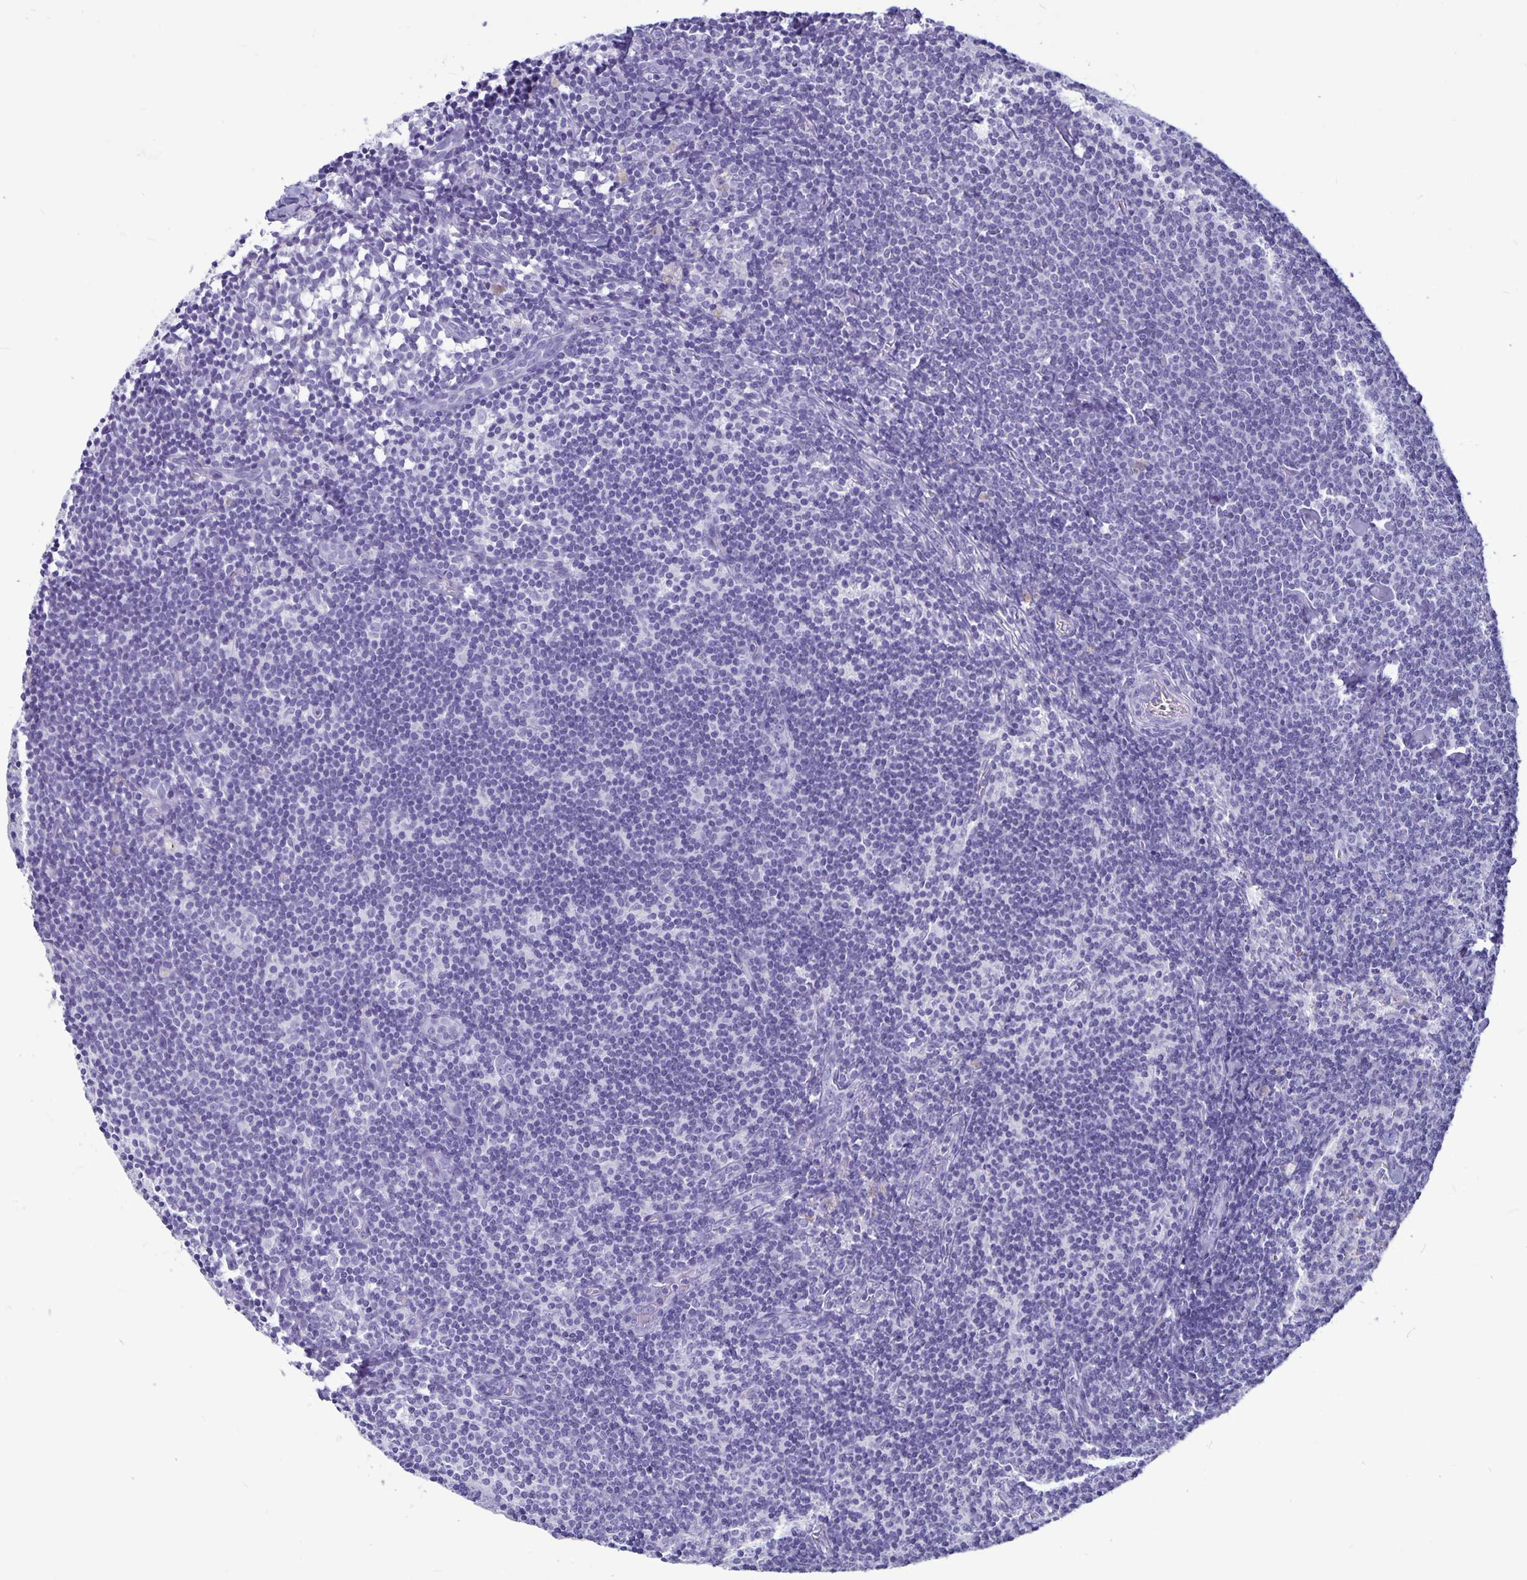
{"staining": {"intensity": "negative", "quantity": "none", "location": "none"}, "tissue": "lymph node", "cell_type": "Germinal center cells", "image_type": "normal", "snomed": [{"axis": "morphology", "description": "Normal tissue, NOS"}, {"axis": "topography", "description": "Lymph node"}], "caption": "DAB (3,3'-diaminobenzidine) immunohistochemical staining of normal human lymph node displays no significant staining in germinal center cells. (DAB (3,3'-diaminobenzidine) immunohistochemistry with hematoxylin counter stain).", "gene": "BPIFA3", "patient": {"sex": "female", "age": 41}}